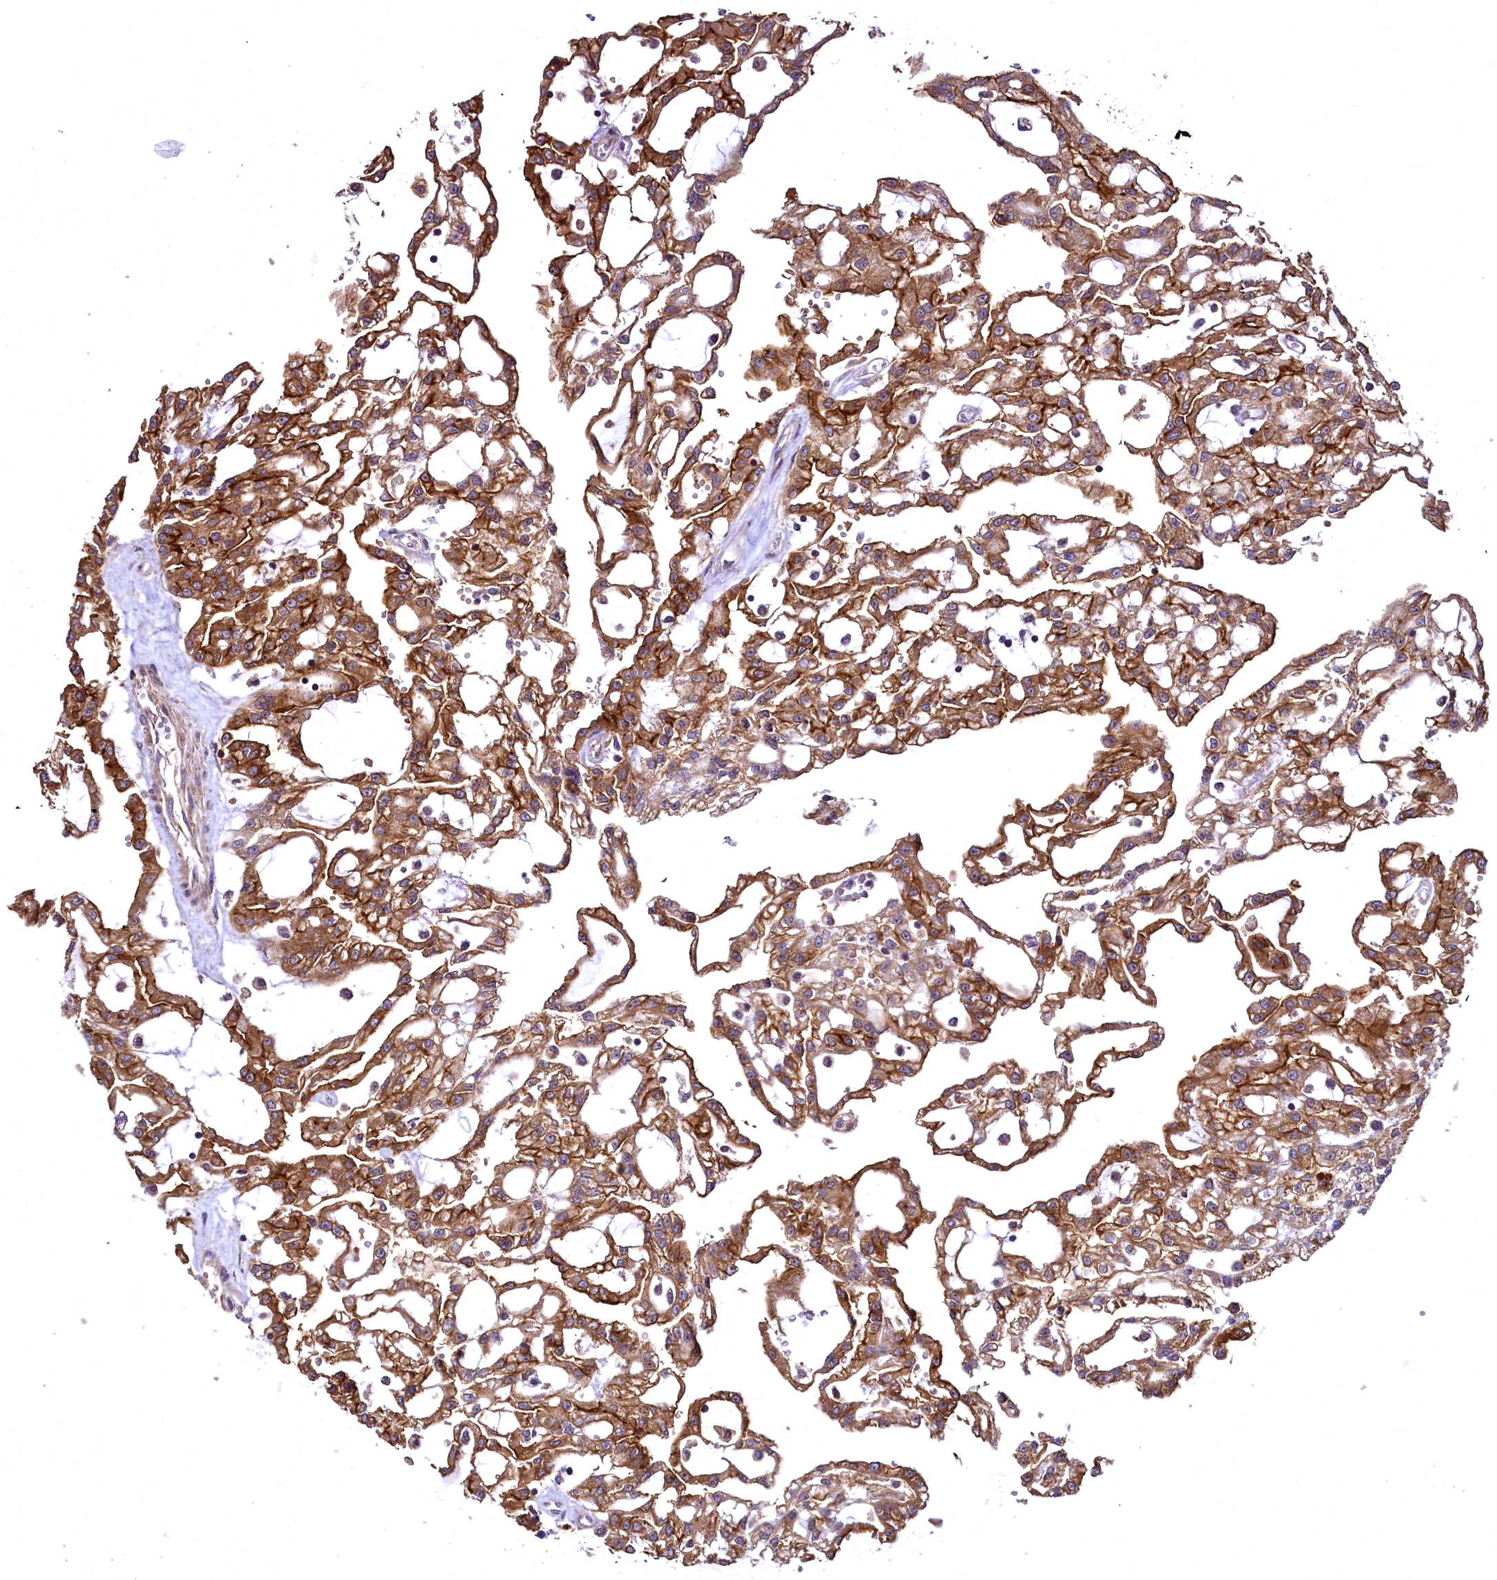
{"staining": {"intensity": "strong", "quantity": ">75%", "location": "cytoplasmic/membranous"}, "tissue": "renal cancer", "cell_type": "Tumor cells", "image_type": "cancer", "snomed": [{"axis": "morphology", "description": "Adenocarcinoma, NOS"}, {"axis": "topography", "description": "Kidney"}], "caption": "Human renal adenocarcinoma stained with a protein marker exhibits strong staining in tumor cells.", "gene": "TBCEL", "patient": {"sex": "male", "age": 63}}